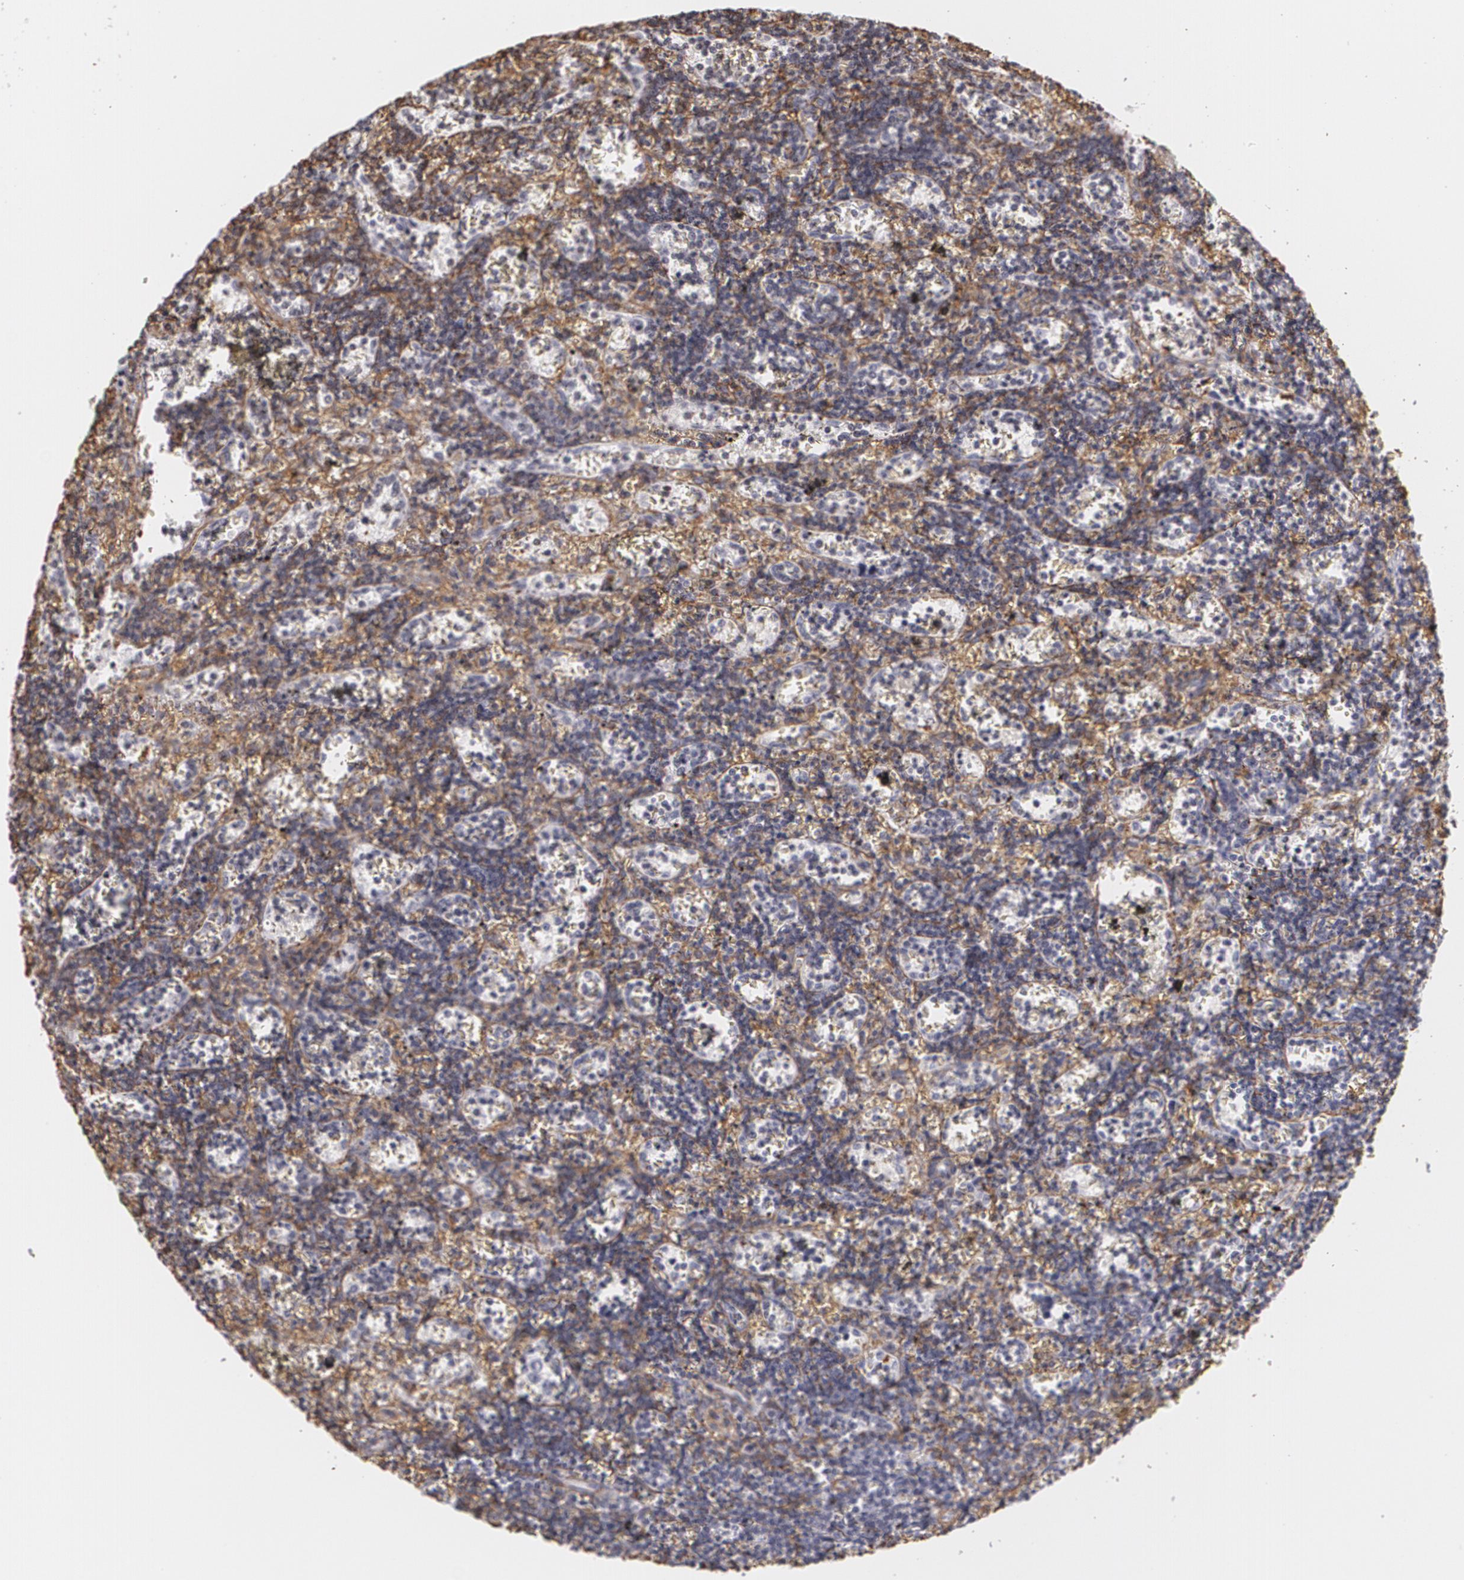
{"staining": {"intensity": "weak", "quantity": "25%-75%", "location": "cytoplasmic/membranous"}, "tissue": "lymphoma", "cell_type": "Tumor cells", "image_type": "cancer", "snomed": [{"axis": "morphology", "description": "Malignant lymphoma, non-Hodgkin's type, Low grade"}, {"axis": "topography", "description": "Spleen"}], "caption": "Tumor cells reveal low levels of weak cytoplasmic/membranous staining in approximately 25%-75% of cells in low-grade malignant lymphoma, non-Hodgkin's type.", "gene": "VAMP1", "patient": {"sex": "male", "age": 60}}